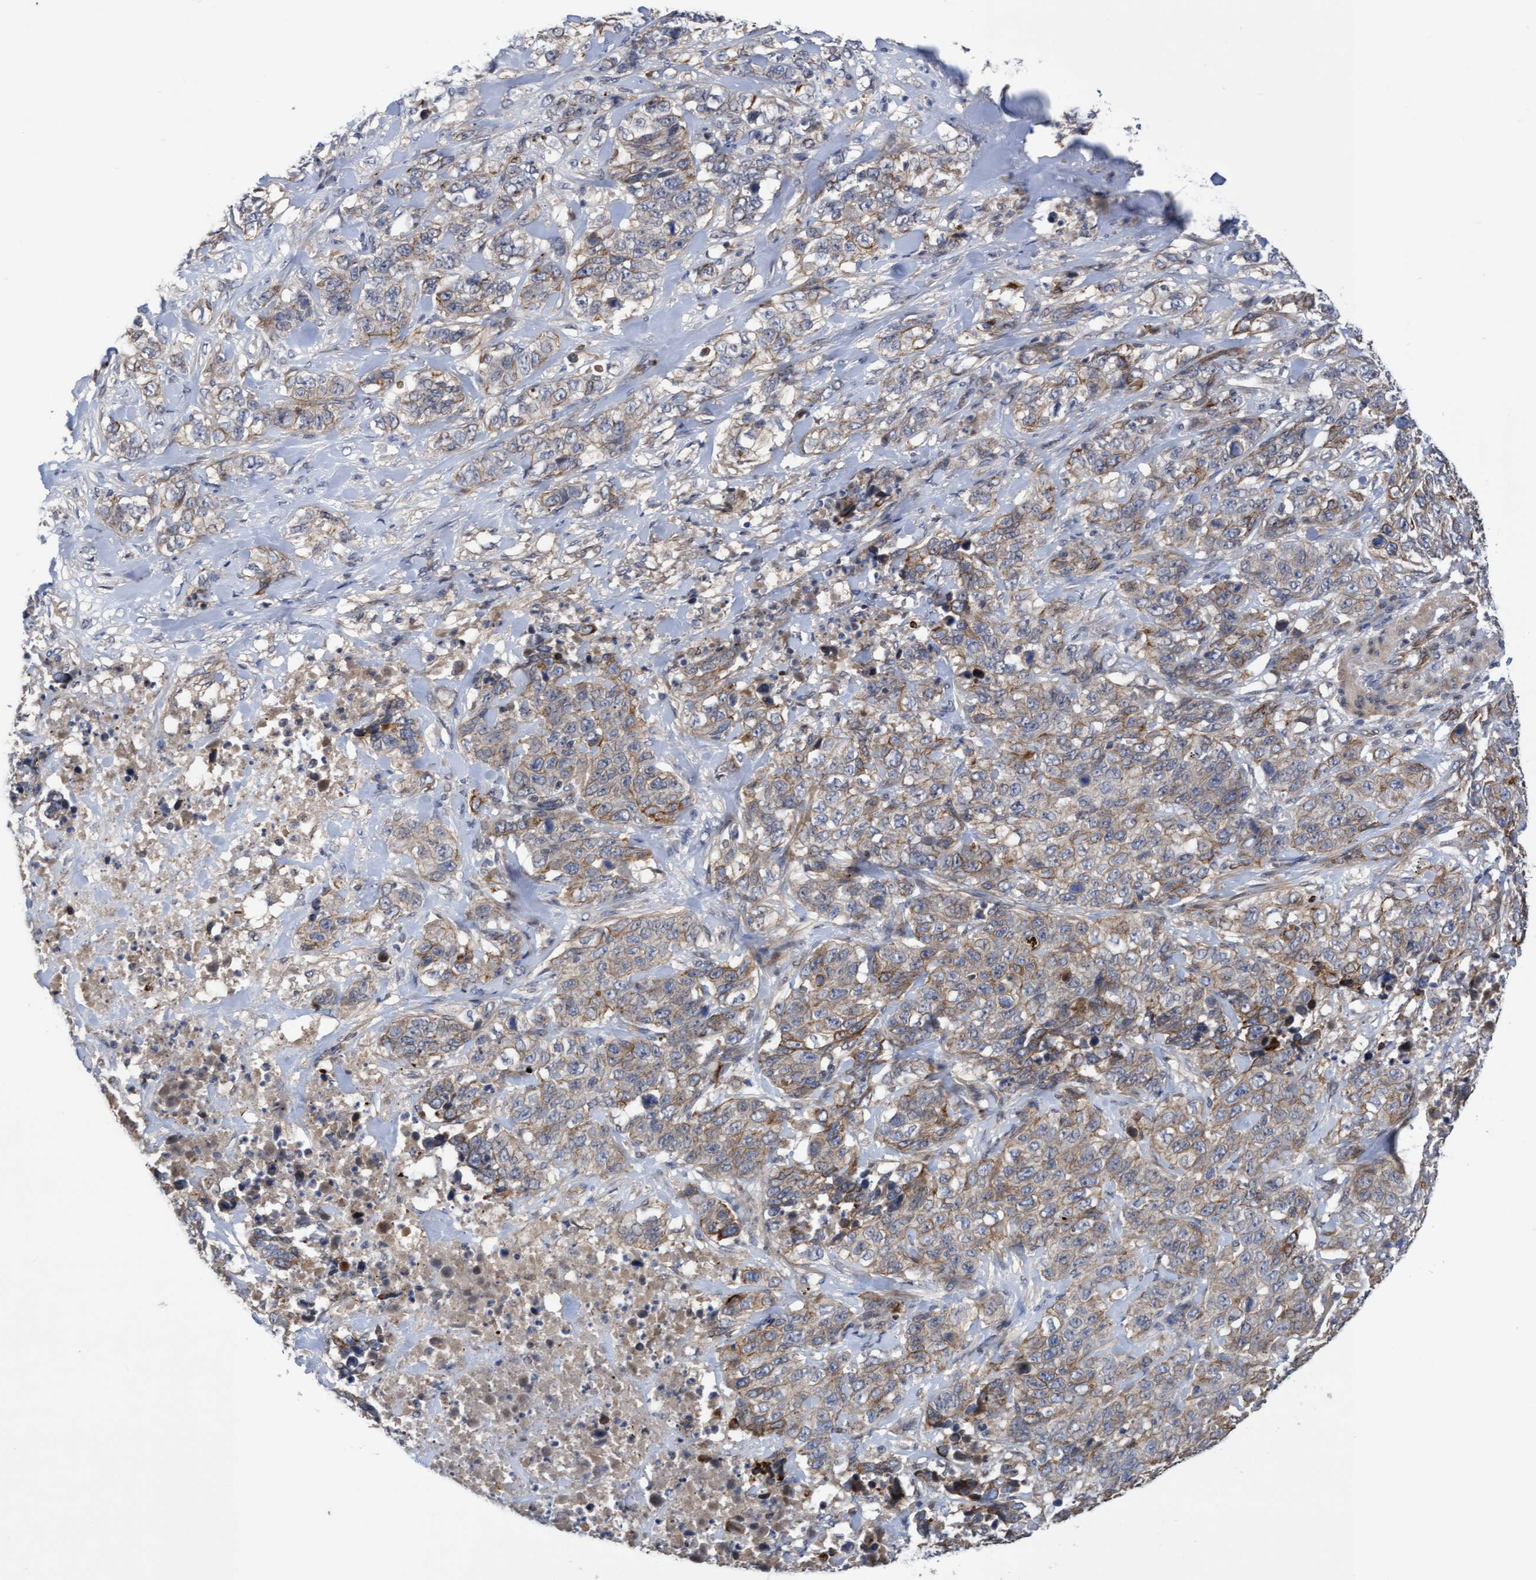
{"staining": {"intensity": "weak", "quantity": ">75%", "location": "cytoplasmic/membranous"}, "tissue": "stomach cancer", "cell_type": "Tumor cells", "image_type": "cancer", "snomed": [{"axis": "morphology", "description": "Adenocarcinoma, NOS"}, {"axis": "topography", "description": "Stomach"}], "caption": "Weak cytoplasmic/membranous expression is identified in about >75% of tumor cells in adenocarcinoma (stomach). The staining is performed using DAB (3,3'-diaminobenzidine) brown chromogen to label protein expression. The nuclei are counter-stained blue using hematoxylin.", "gene": "COBL", "patient": {"sex": "male", "age": 48}}